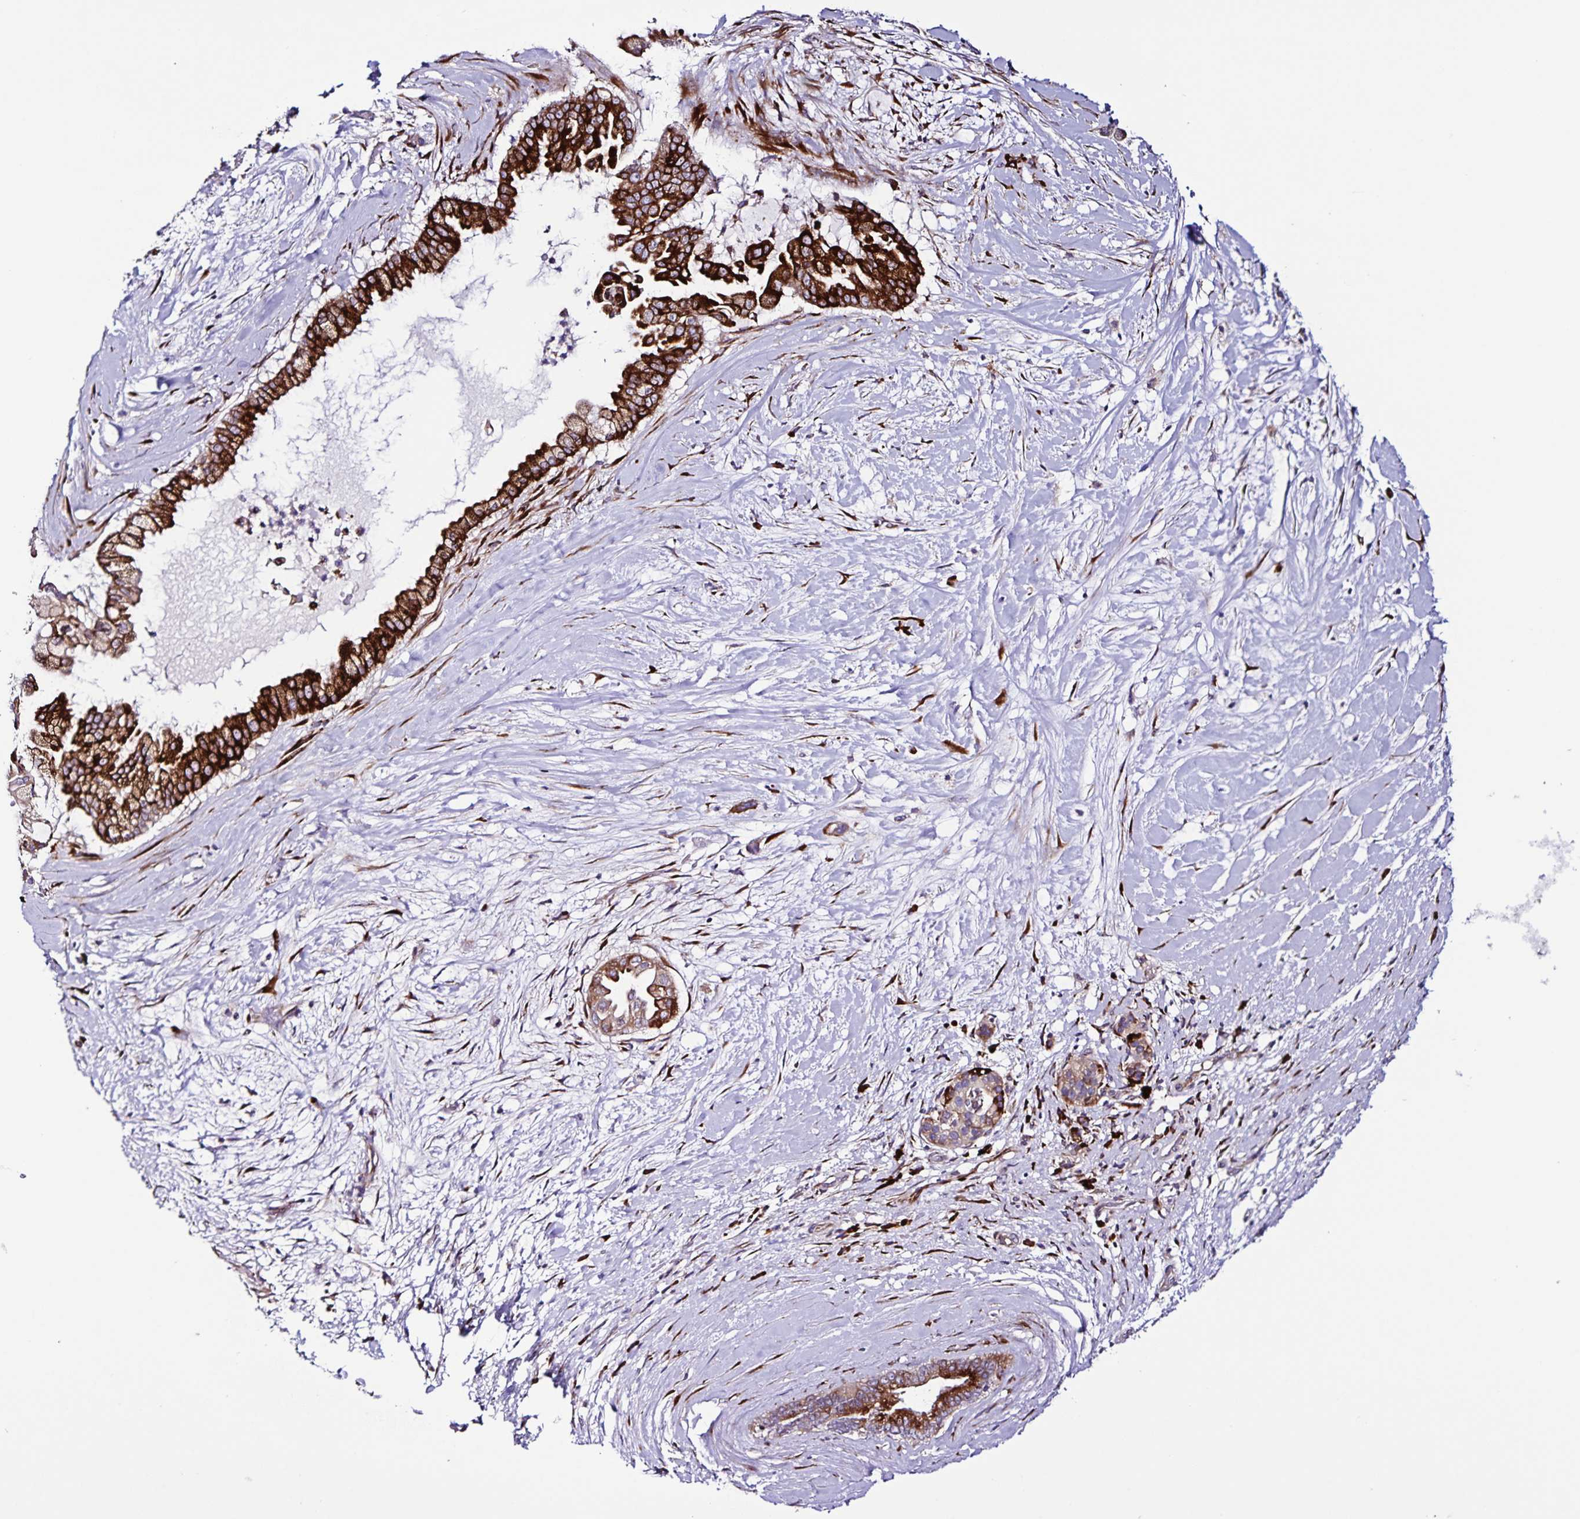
{"staining": {"intensity": "strong", "quantity": ">75%", "location": "cytoplasmic/membranous"}, "tissue": "pancreatic cancer", "cell_type": "Tumor cells", "image_type": "cancer", "snomed": [{"axis": "morphology", "description": "Adenocarcinoma, NOS"}, {"axis": "topography", "description": "Pancreas"}], "caption": "Human adenocarcinoma (pancreatic) stained for a protein (brown) reveals strong cytoplasmic/membranous positive positivity in approximately >75% of tumor cells.", "gene": "OSBPL5", "patient": {"sex": "female", "age": 69}}